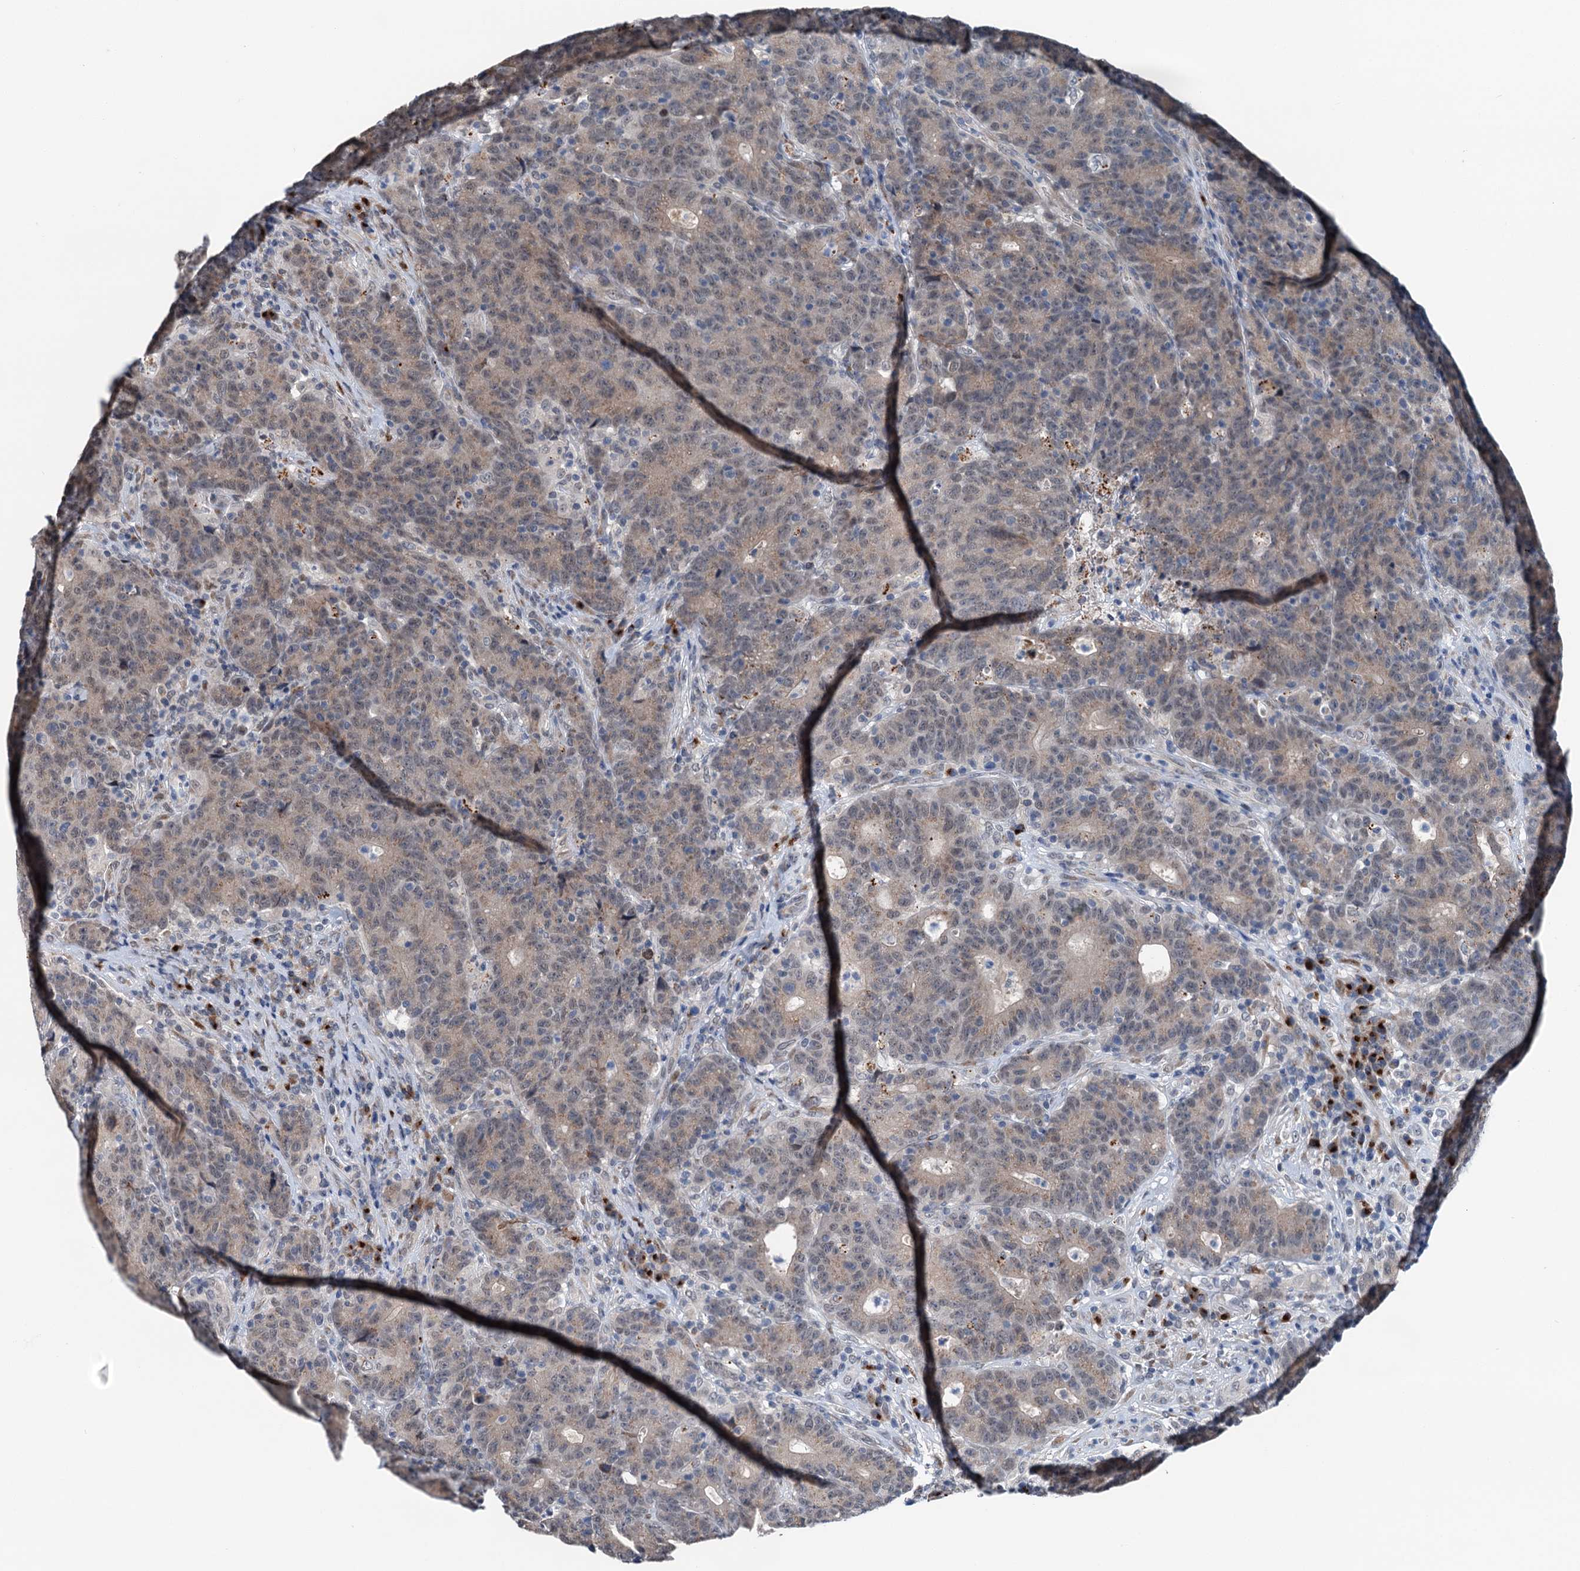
{"staining": {"intensity": "weak", "quantity": ">75%", "location": "cytoplasmic/membranous"}, "tissue": "colorectal cancer", "cell_type": "Tumor cells", "image_type": "cancer", "snomed": [{"axis": "morphology", "description": "Adenocarcinoma, NOS"}, {"axis": "topography", "description": "Colon"}], "caption": "Colorectal cancer (adenocarcinoma) was stained to show a protein in brown. There is low levels of weak cytoplasmic/membranous expression in about >75% of tumor cells.", "gene": "SHLD1", "patient": {"sex": "female", "age": 75}}